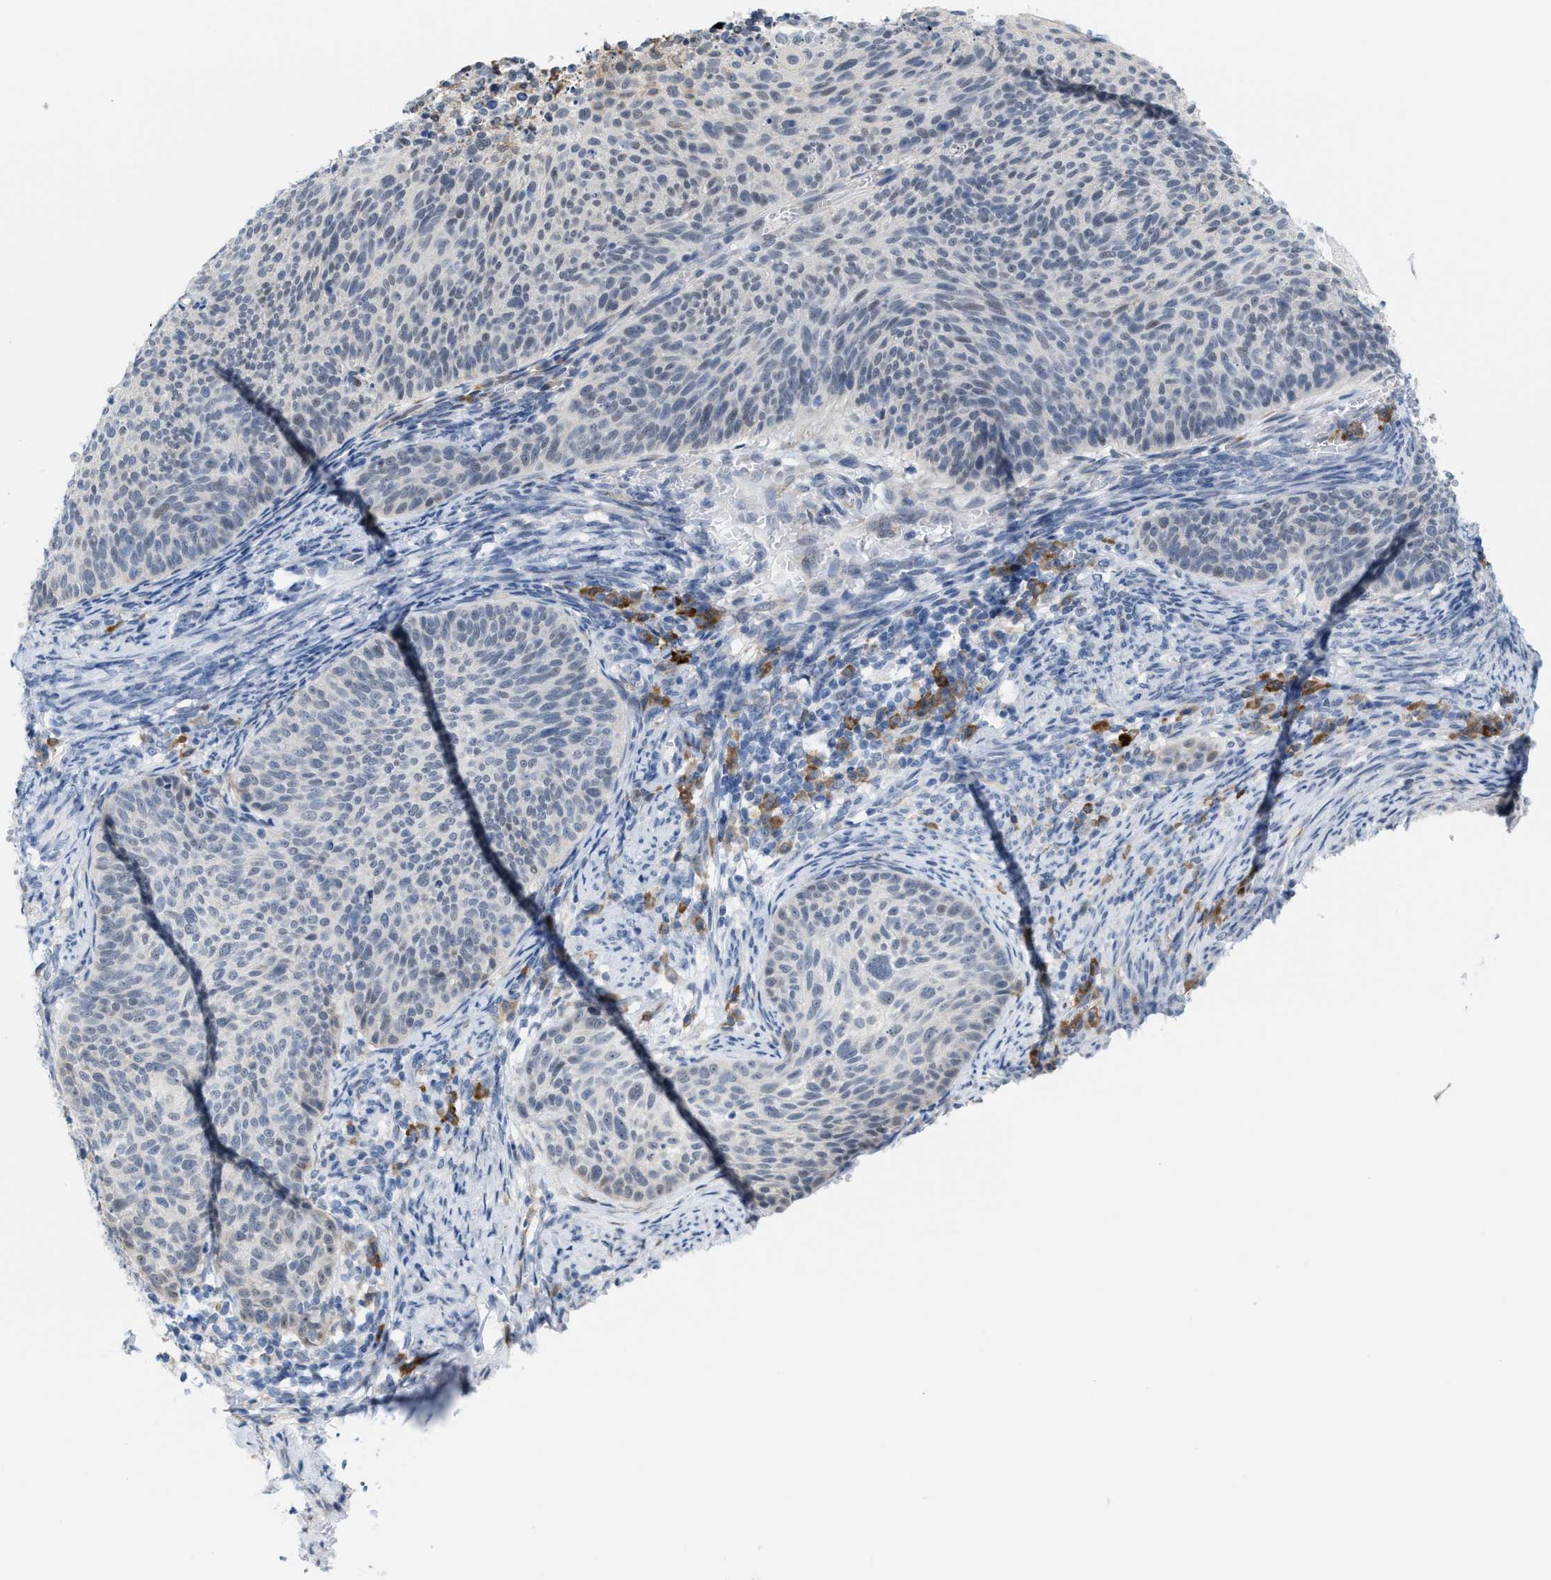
{"staining": {"intensity": "negative", "quantity": "none", "location": "none"}, "tissue": "cervical cancer", "cell_type": "Tumor cells", "image_type": "cancer", "snomed": [{"axis": "morphology", "description": "Squamous cell carcinoma, NOS"}, {"axis": "topography", "description": "Cervix"}], "caption": "Immunohistochemistry (IHC) of human cervical cancer exhibits no expression in tumor cells.", "gene": "KIFC3", "patient": {"sex": "female", "age": 70}}